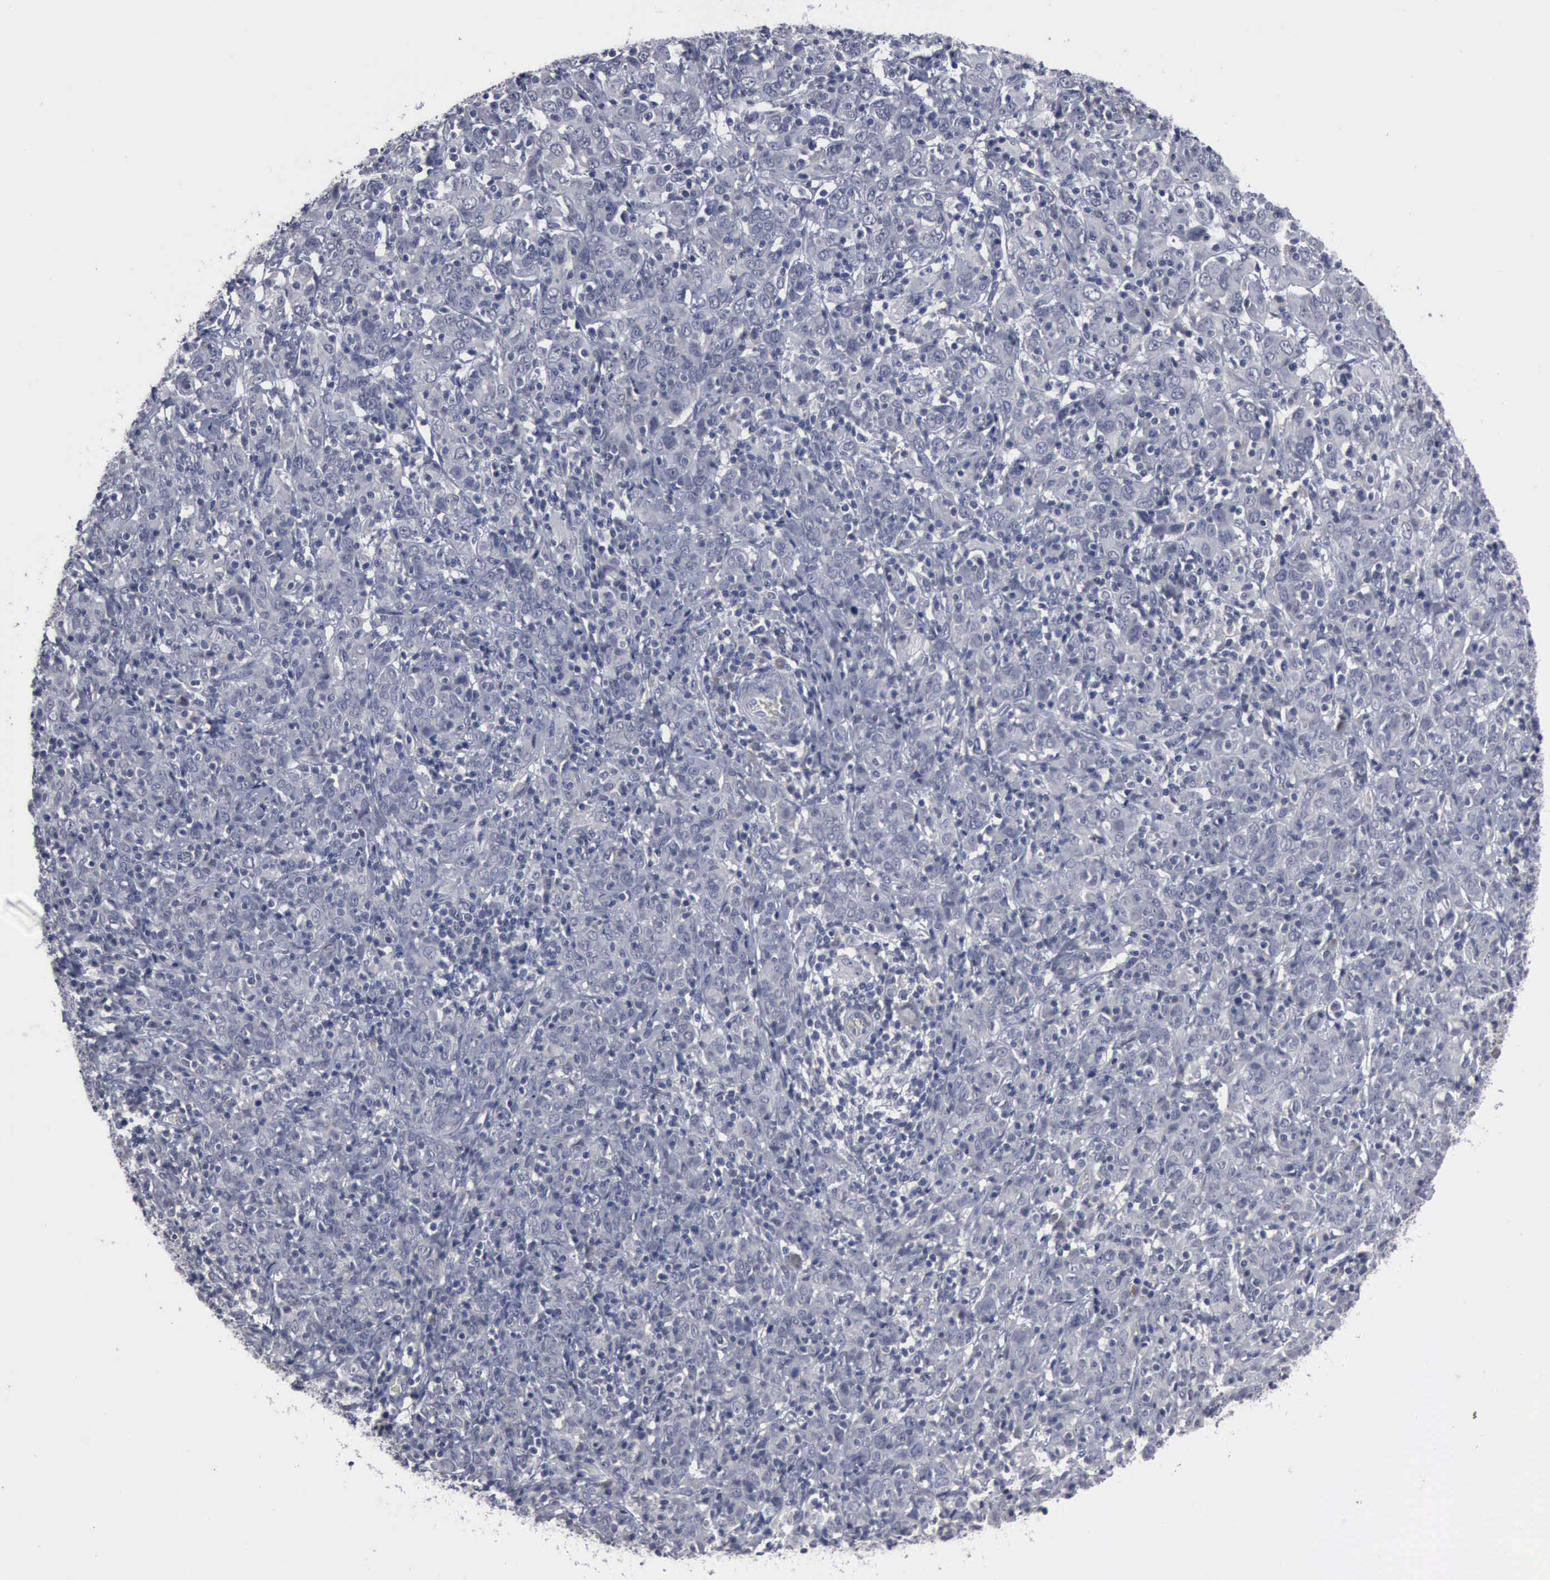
{"staining": {"intensity": "negative", "quantity": "none", "location": "none"}, "tissue": "cervical cancer", "cell_type": "Tumor cells", "image_type": "cancer", "snomed": [{"axis": "morphology", "description": "Normal tissue, NOS"}, {"axis": "morphology", "description": "Squamous cell carcinoma, NOS"}, {"axis": "topography", "description": "Cervix"}], "caption": "This is a photomicrograph of immunohistochemistry staining of cervical cancer, which shows no expression in tumor cells.", "gene": "MYO18B", "patient": {"sex": "female", "age": 67}}